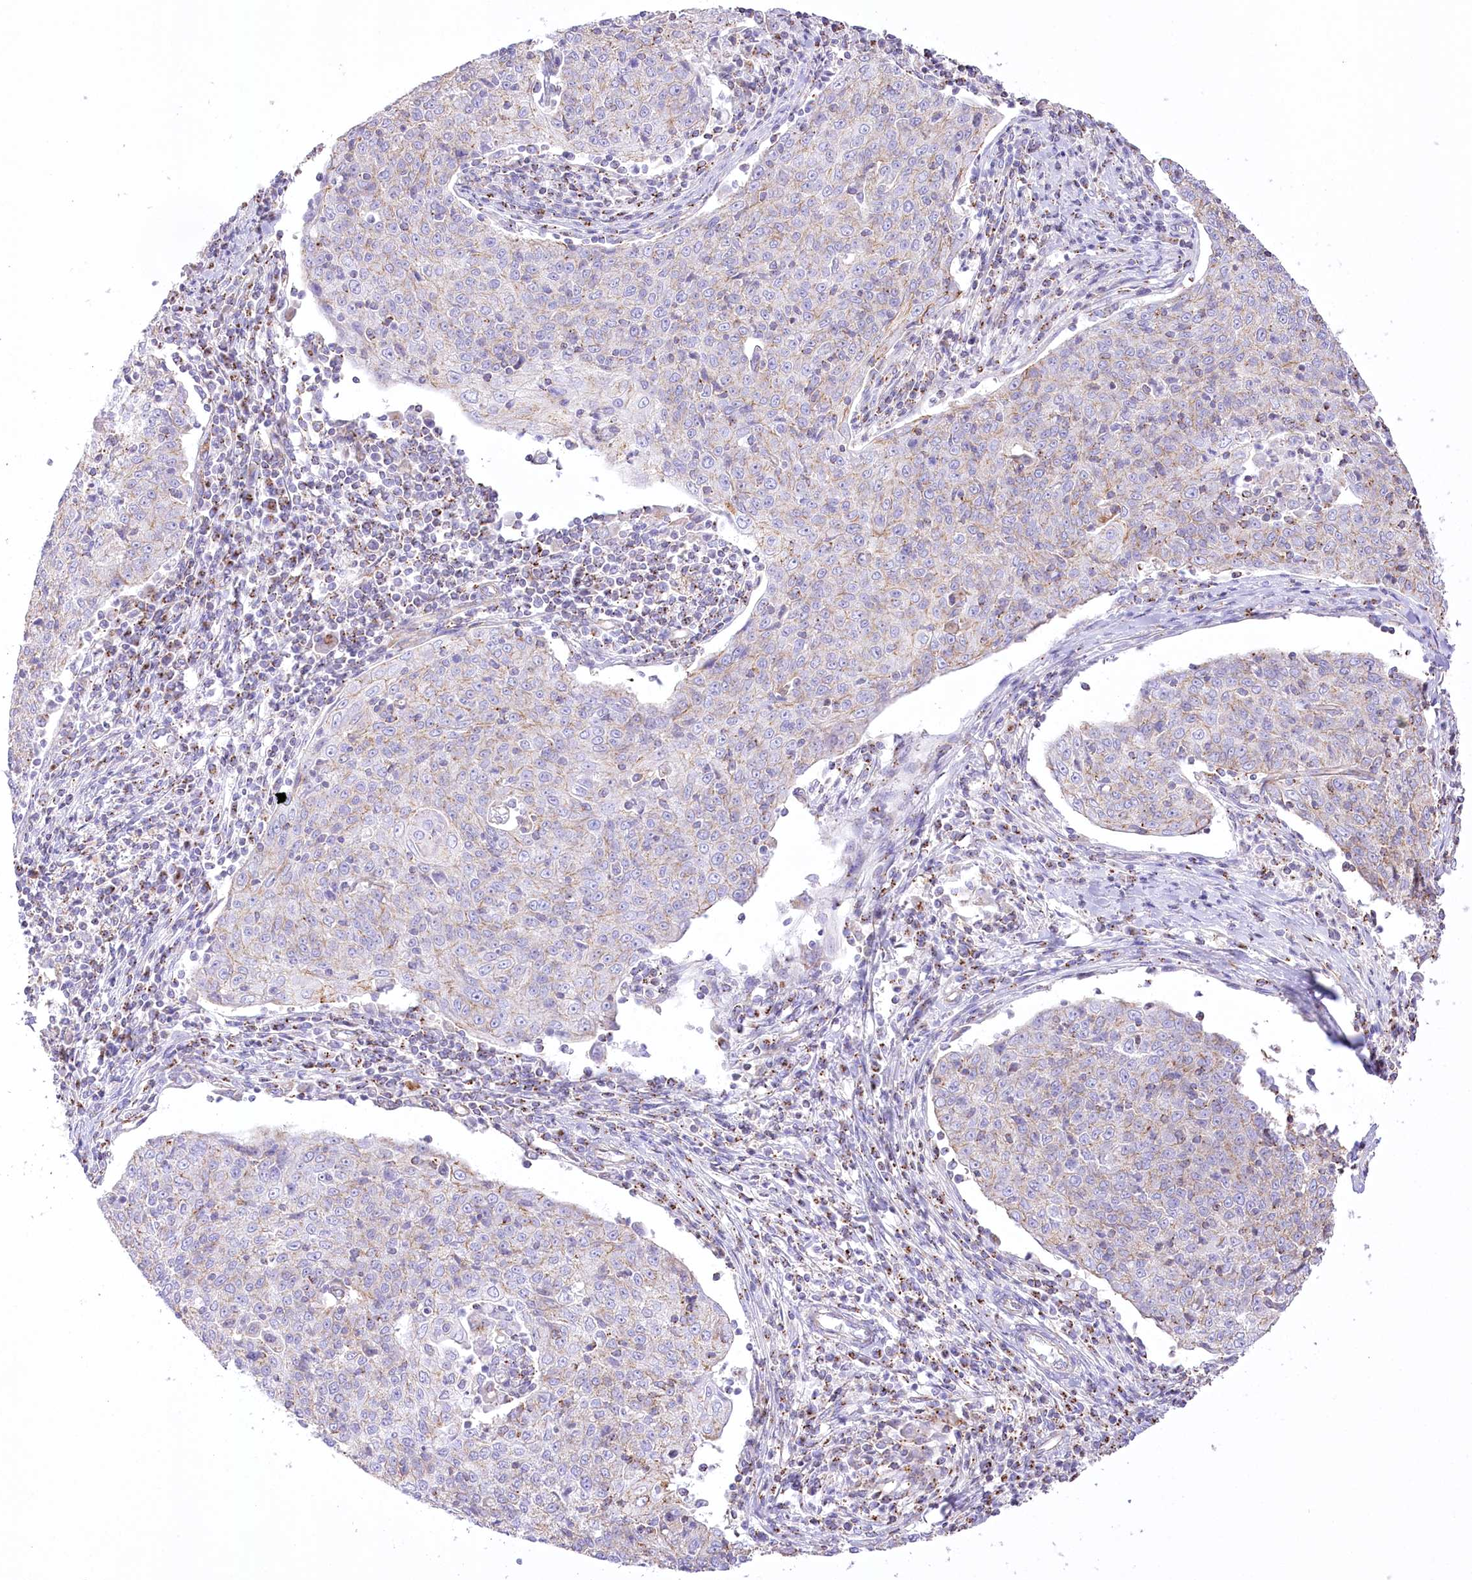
{"staining": {"intensity": "negative", "quantity": "none", "location": "none"}, "tissue": "cervical cancer", "cell_type": "Tumor cells", "image_type": "cancer", "snomed": [{"axis": "morphology", "description": "Squamous cell carcinoma, NOS"}, {"axis": "topography", "description": "Cervix"}], "caption": "IHC micrograph of neoplastic tissue: cervical cancer (squamous cell carcinoma) stained with DAB (3,3'-diaminobenzidine) reveals no significant protein positivity in tumor cells.", "gene": "FAM216A", "patient": {"sex": "female", "age": 48}}